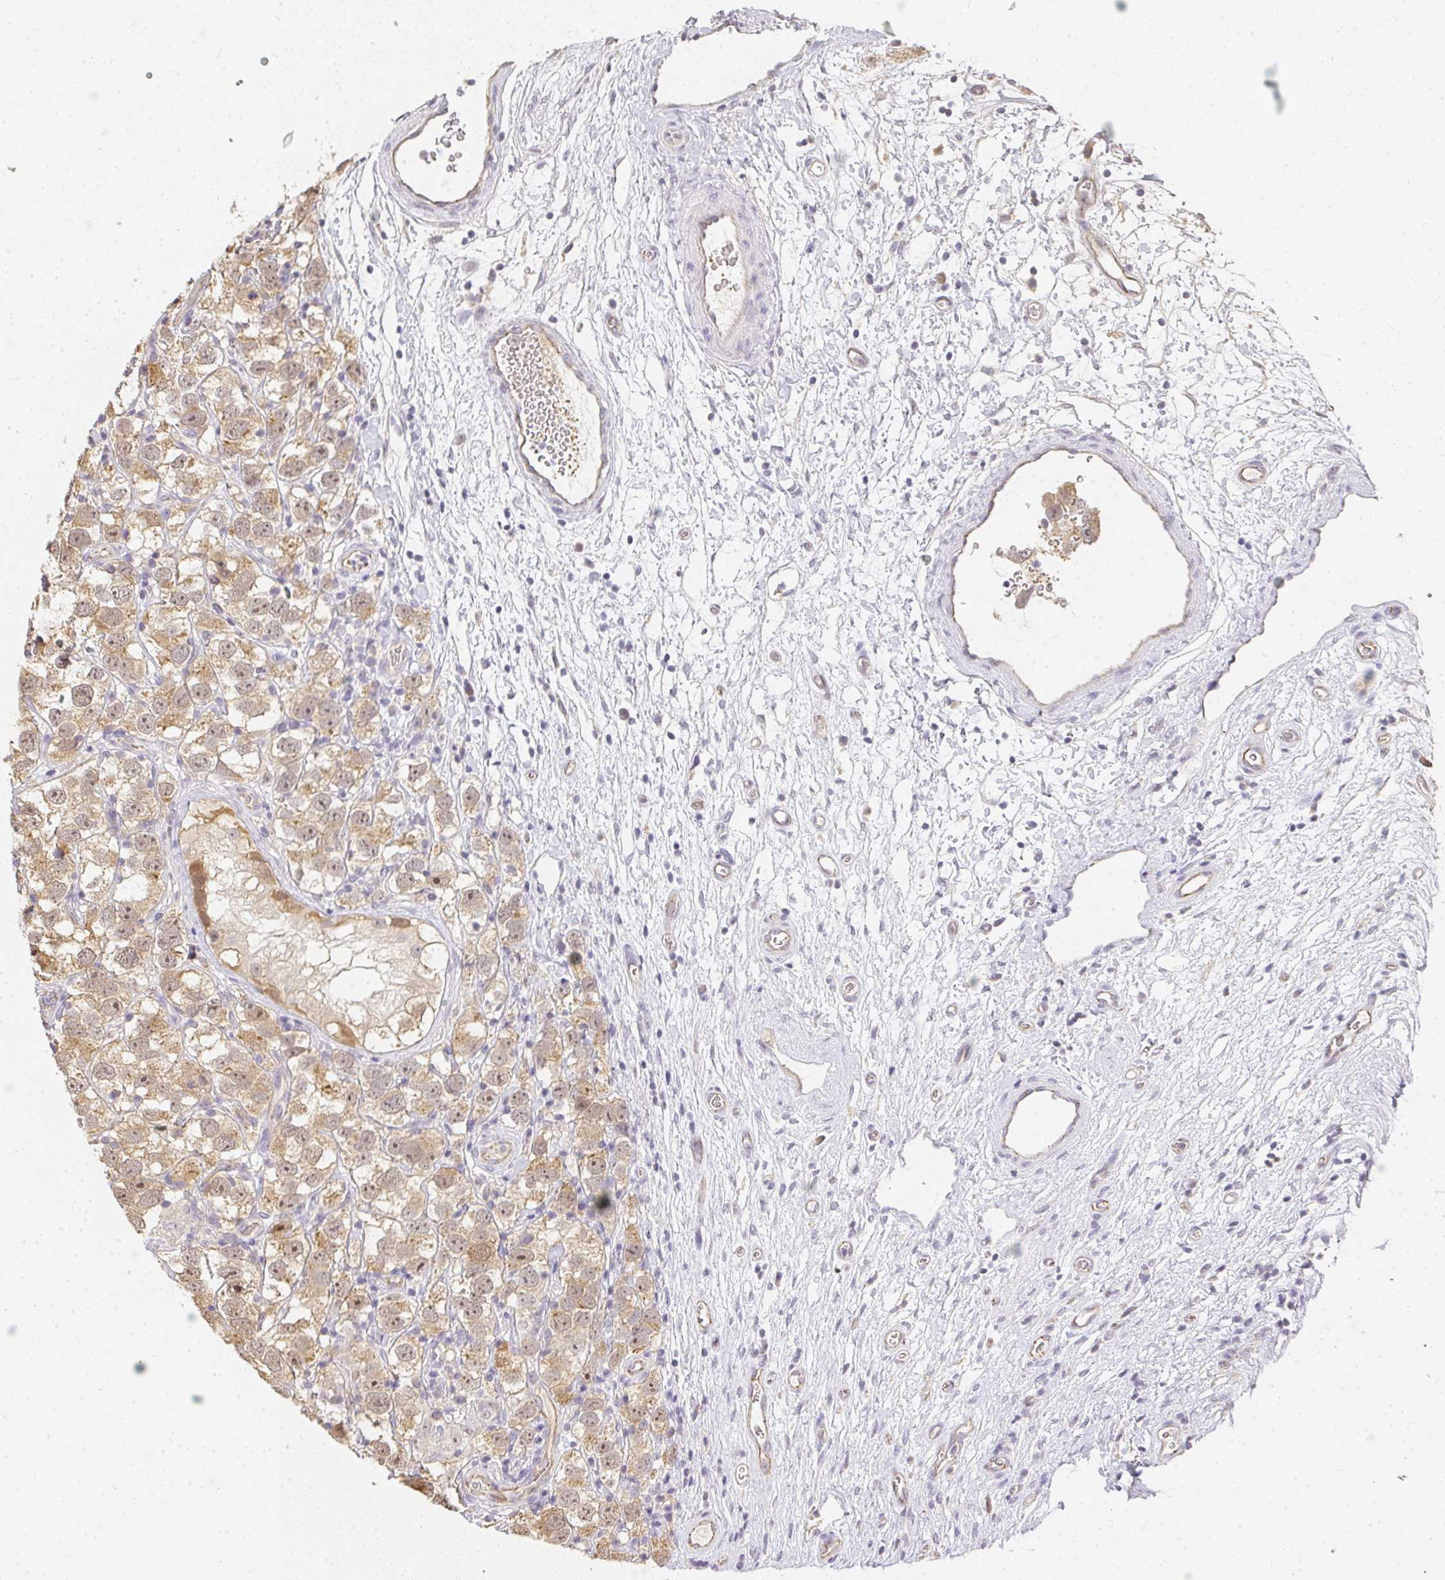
{"staining": {"intensity": "moderate", "quantity": ">75%", "location": "cytoplasmic/membranous,nuclear"}, "tissue": "testis cancer", "cell_type": "Tumor cells", "image_type": "cancer", "snomed": [{"axis": "morphology", "description": "Seminoma, NOS"}, {"axis": "topography", "description": "Testis"}], "caption": "Approximately >75% of tumor cells in human testis cancer (seminoma) reveal moderate cytoplasmic/membranous and nuclear protein expression as visualized by brown immunohistochemical staining.", "gene": "SLC35B3", "patient": {"sex": "male", "age": 26}}